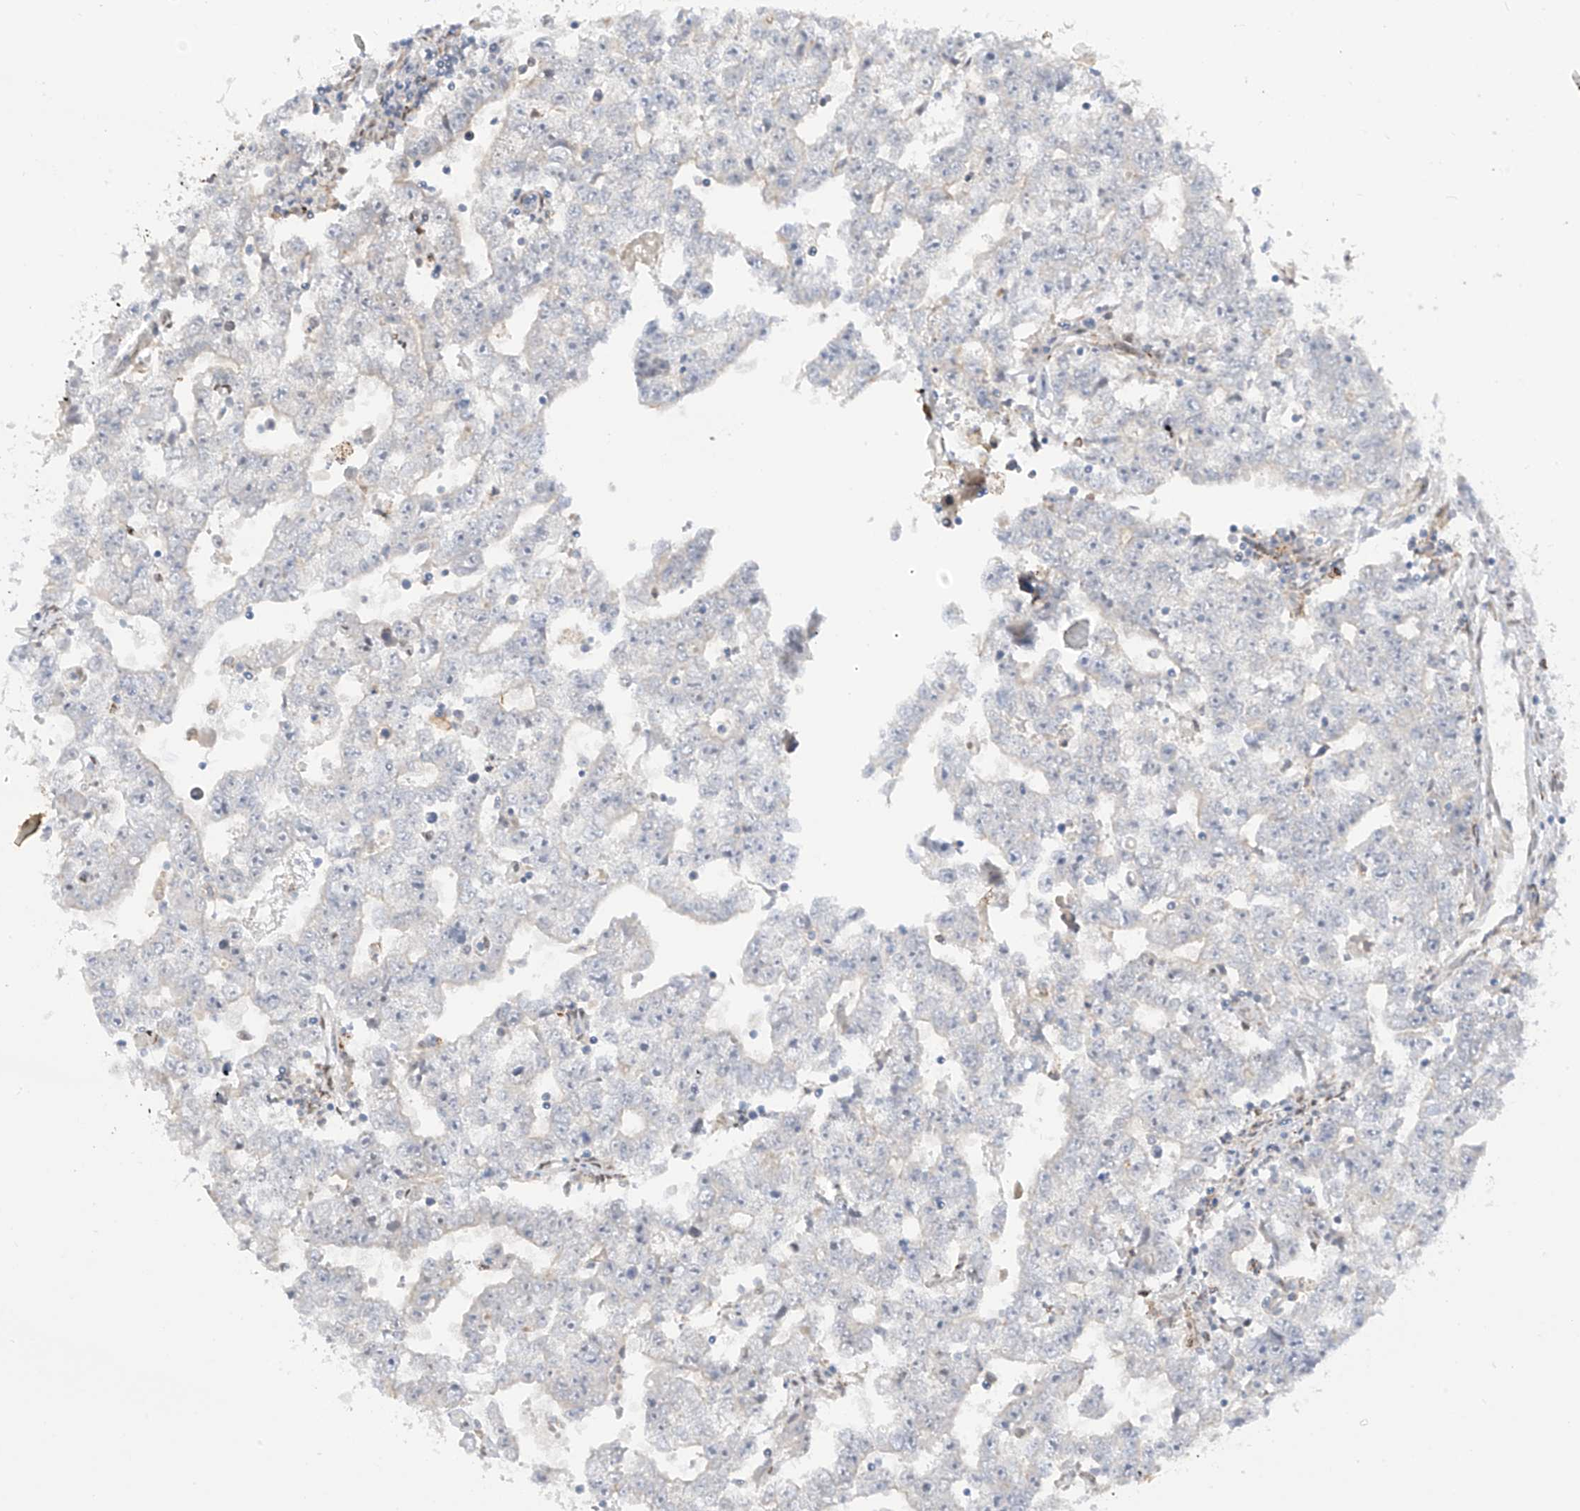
{"staining": {"intensity": "negative", "quantity": "none", "location": "none"}, "tissue": "testis cancer", "cell_type": "Tumor cells", "image_type": "cancer", "snomed": [{"axis": "morphology", "description": "Carcinoma, Embryonal, NOS"}, {"axis": "topography", "description": "Testis"}], "caption": "Immunohistochemical staining of testis embryonal carcinoma reveals no significant staining in tumor cells.", "gene": "PM20D2", "patient": {"sex": "male", "age": 25}}